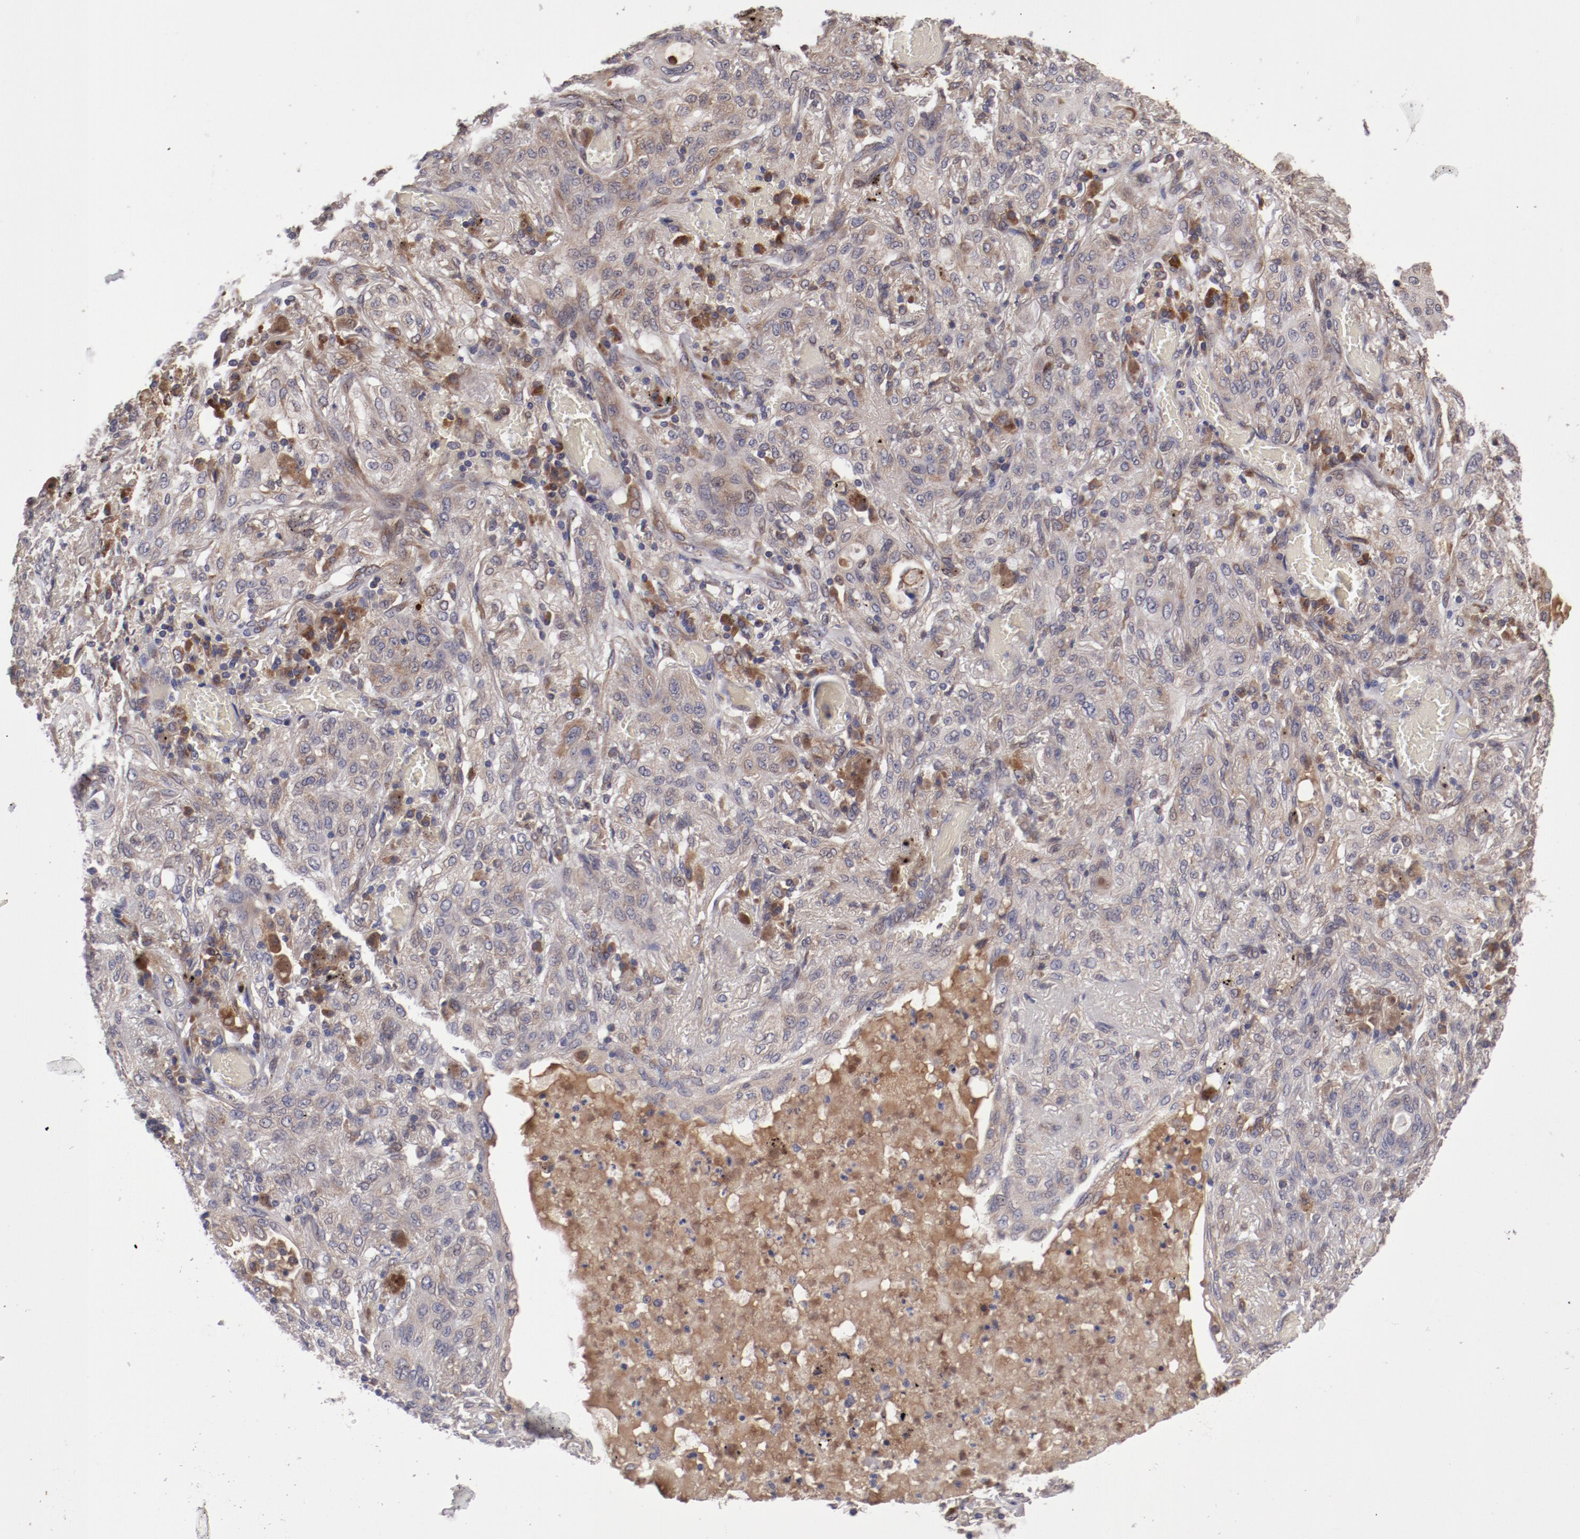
{"staining": {"intensity": "weak", "quantity": ">75%", "location": "cytoplasmic/membranous"}, "tissue": "lung cancer", "cell_type": "Tumor cells", "image_type": "cancer", "snomed": [{"axis": "morphology", "description": "Squamous cell carcinoma, NOS"}, {"axis": "topography", "description": "Lung"}], "caption": "Immunohistochemical staining of human lung cancer (squamous cell carcinoma) displays weak cytoplasmic/membranous protein staining in approximately >75% of tumor cells.", "gene": "IL12A", "patient": {"sex": "female", "age": 47}}